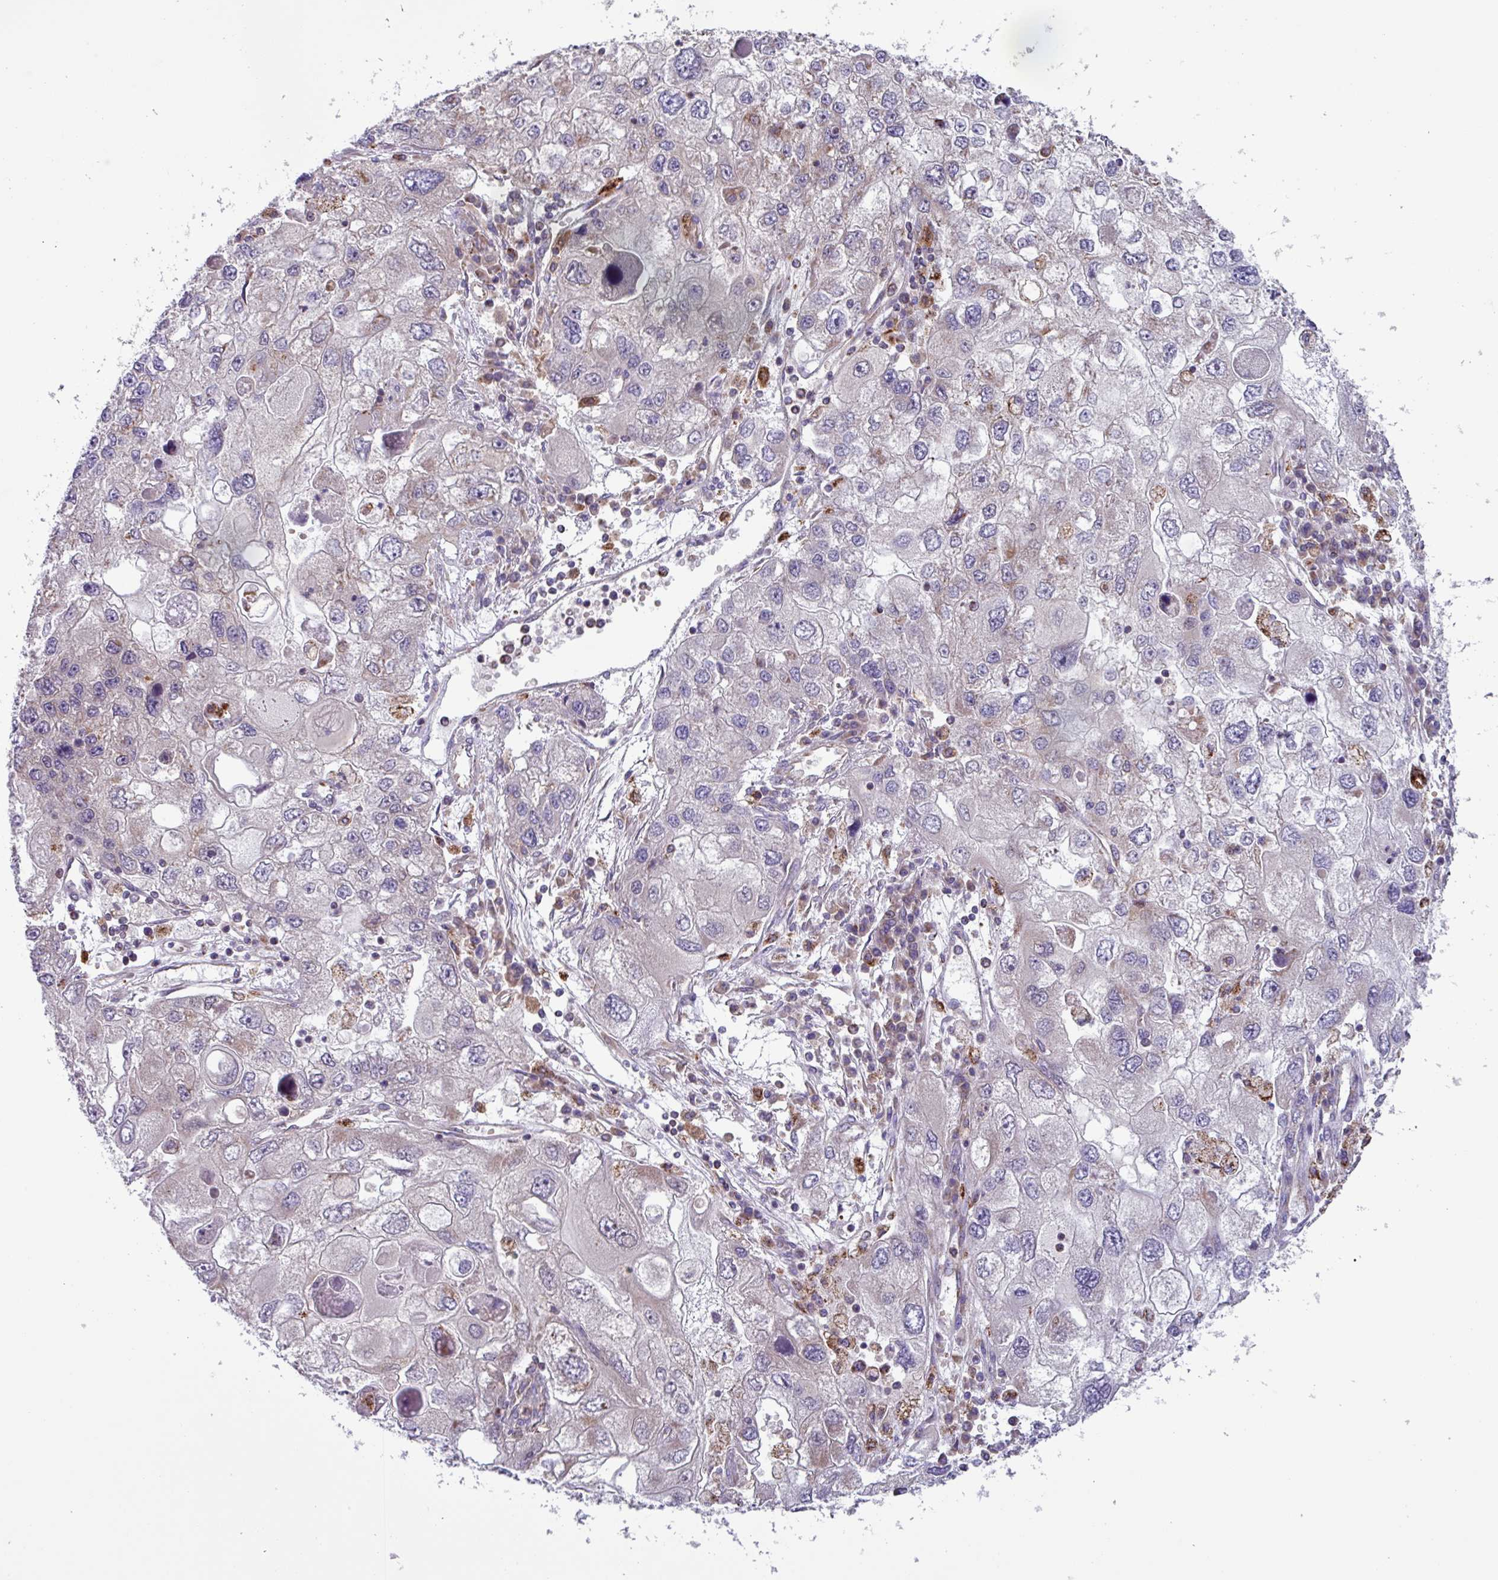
{"staining": {"intensity": "negative", "quantity": "none", "location": "none"}, "tissue": "endometrial cancer", "cell_type": "Tumor cells", "image_type": "cancer", "snomed": [{"axis": "morphology", "description": "Adenocarcinoma, NOS"}, {"axis": "topography", "description": "Endometrium"}], "caption": "This is an IHC image of adenocarcinoma (endometrial). There is no staining in tumor cells.", "gene": "AKIRIN1", "patient": {"sex": "female", "age": 49}}